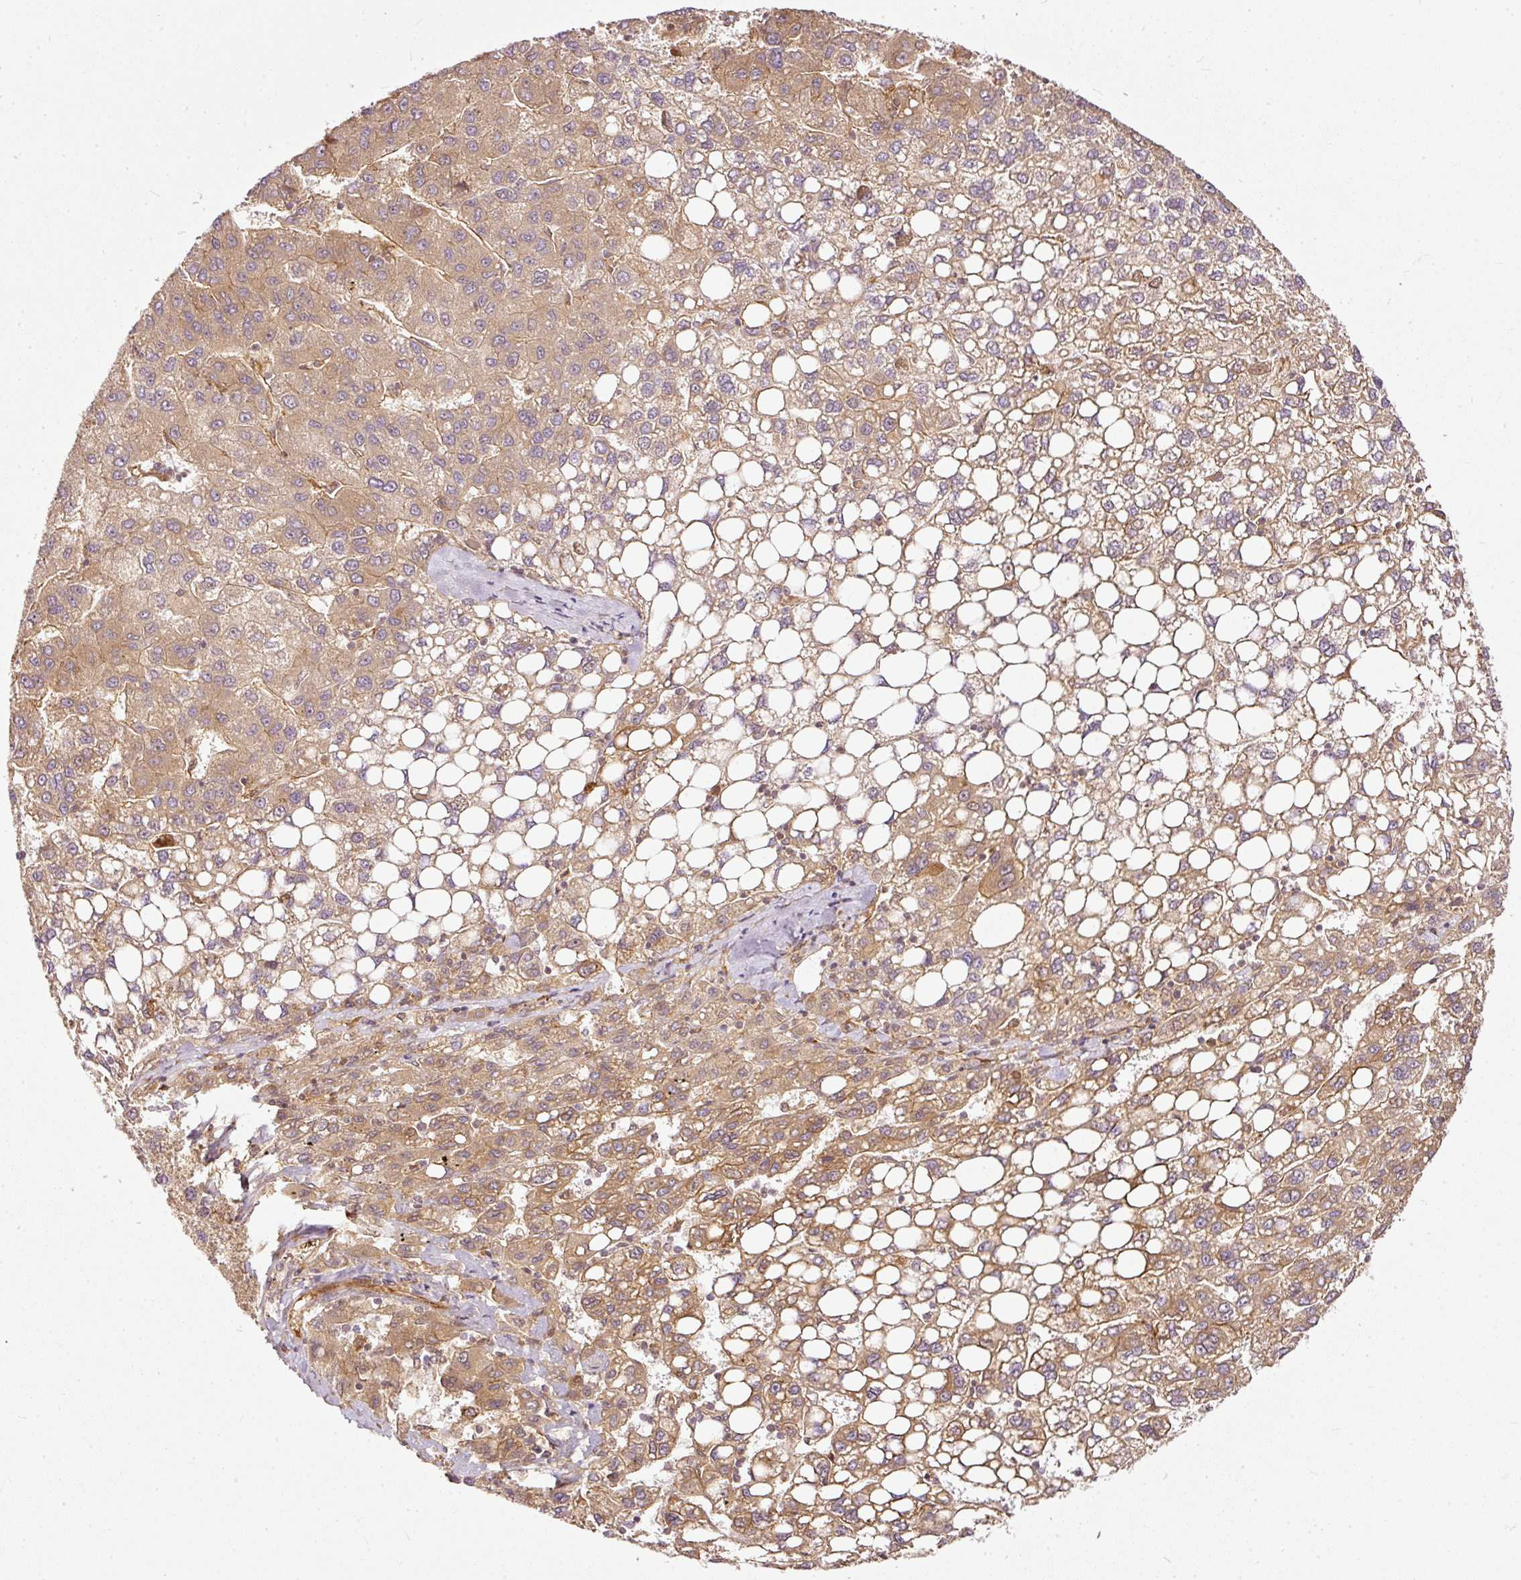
{"staining": {"intensity": "moderate", "quantity": ">75%", "location": "cytoplasmic/membranous"}, "tissue": "liver cancer", "cell_type": "Tumor cells", "image_type": "cancer", "snomed": [{"axis": "morphology", "description": "Carcinoma, Hepatocellular, NOS"}, {"axis": "topography", "description": "Liver"}], "caption": "Human liver hepatocellular carcinoma stained for a protein (brown) exhibits moderate cytoplasmic/membranous positive staining in approximately >75% of tumor cells.", "gene": "MIF4GD", "patient": {"sex": "female", "age": 82}}